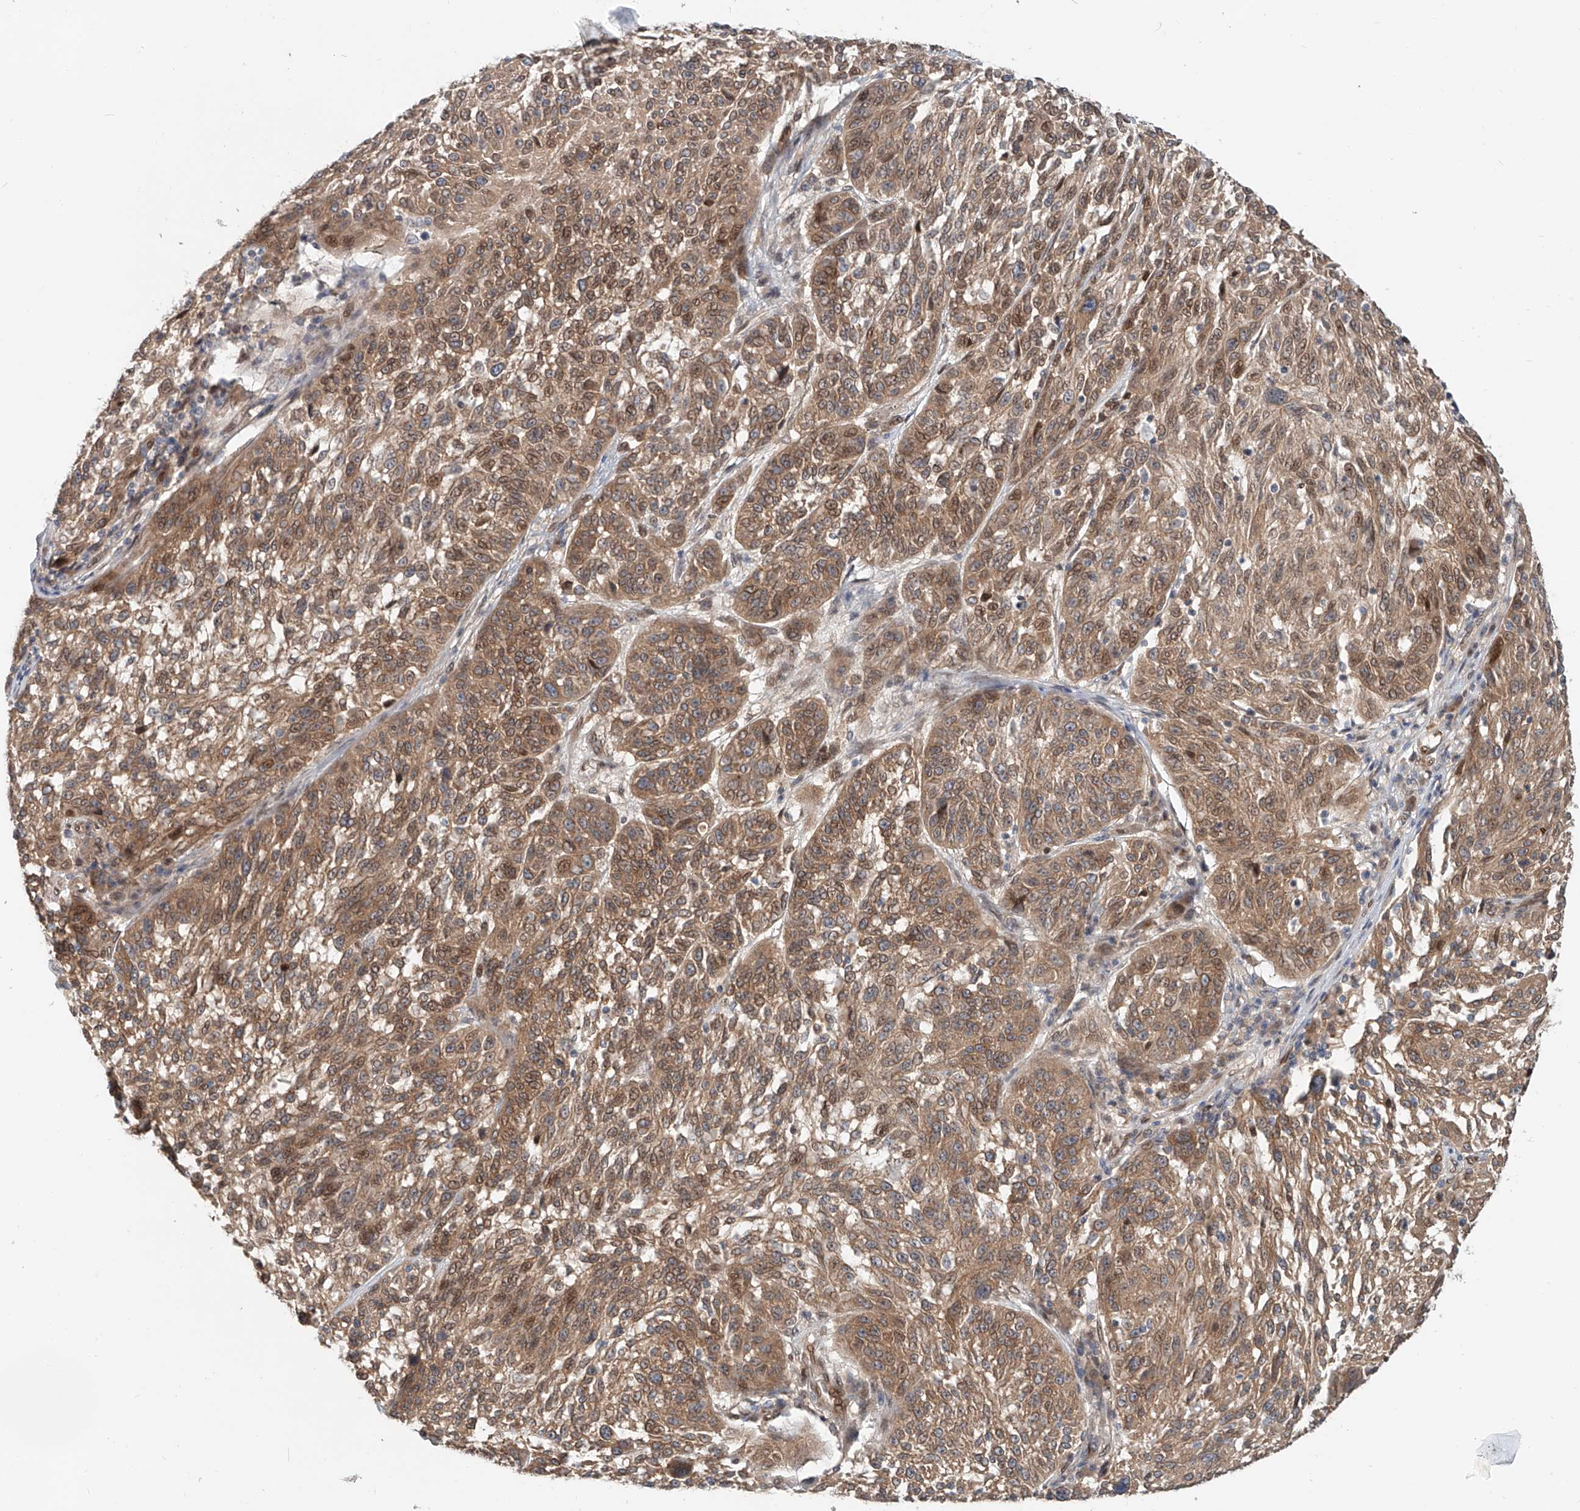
{"staining": {"intensity": "moderate", "quantity": ">75%", "location": "cytoplasmic/membranous,nuclear"}, "tissue": "melanoma", "cell_type": "Tumor cells", "image_type": "cancer", "snomed": [{"axis": "morphology", "description": "Malignant melanoma, NOS"}, {"axis": "topography", "description": "Skin"}], "caption": "Malignant melanoma stained with immunohistochemistry exhibits moderate cytoplasmic/membranous and nuclear expression in about >75% of tumor cells.", "gene": "SASH1", "patient": {"sex": "male", "age": 53}}